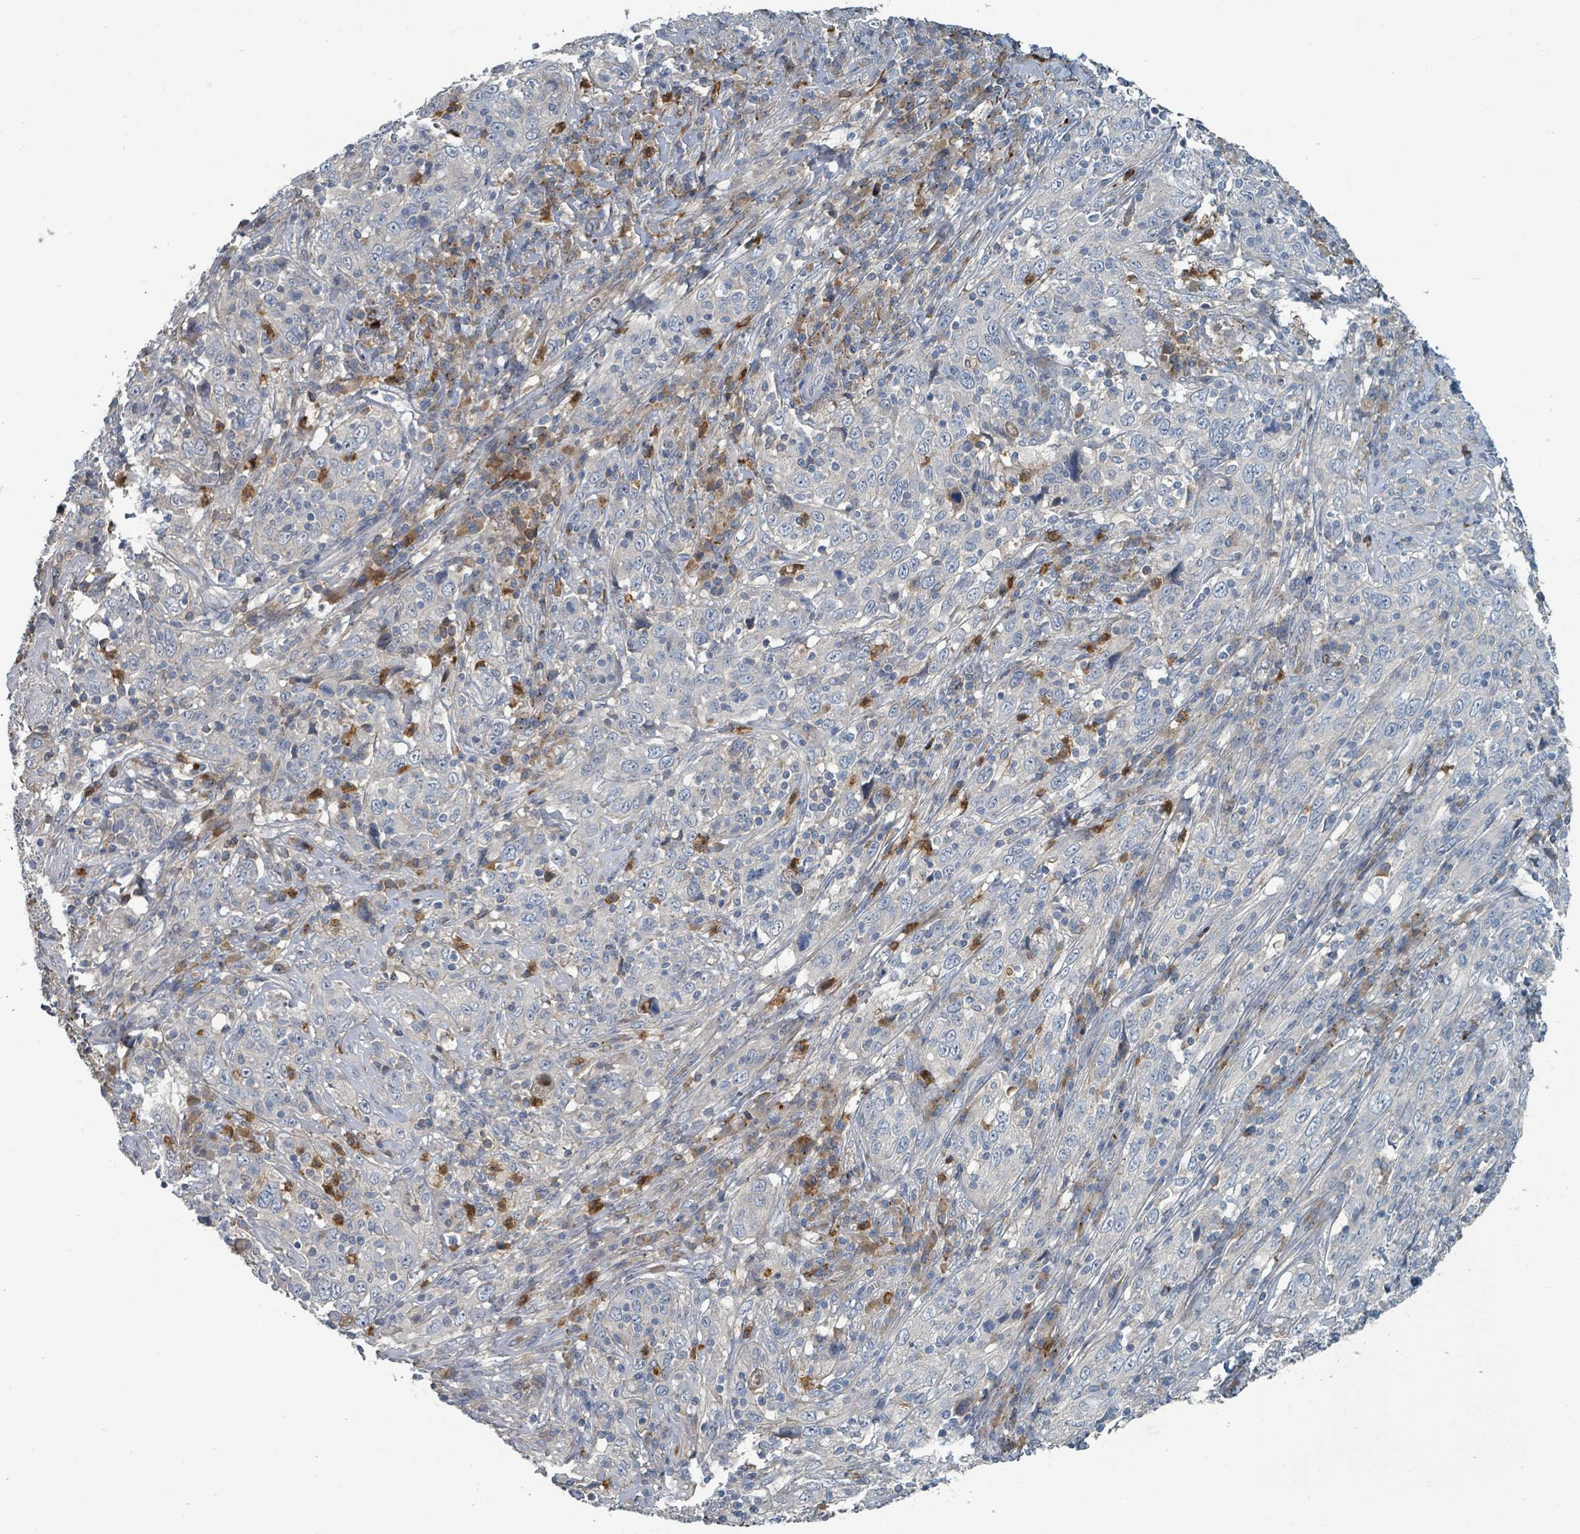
{"staining": {"intensity": "negative", "quantity": "none", "location": "none"}, "tissue": "cervical cancer", "cell_type": "Tumor cells", "image_type": "cancer", "snomed": [{"axis": "morphology", "description": "Squamous cell carcinoma, NOS"}, {"axis": "topography", "description": "Cervix"}], "caption": "A photomicrograph of cervical cancer (squamous cell carcinoma) stained for a protein displays no brown staining in tumor cells.", "gene": "SLC44A5", "patient": {"sex": "female", "age": 46}}